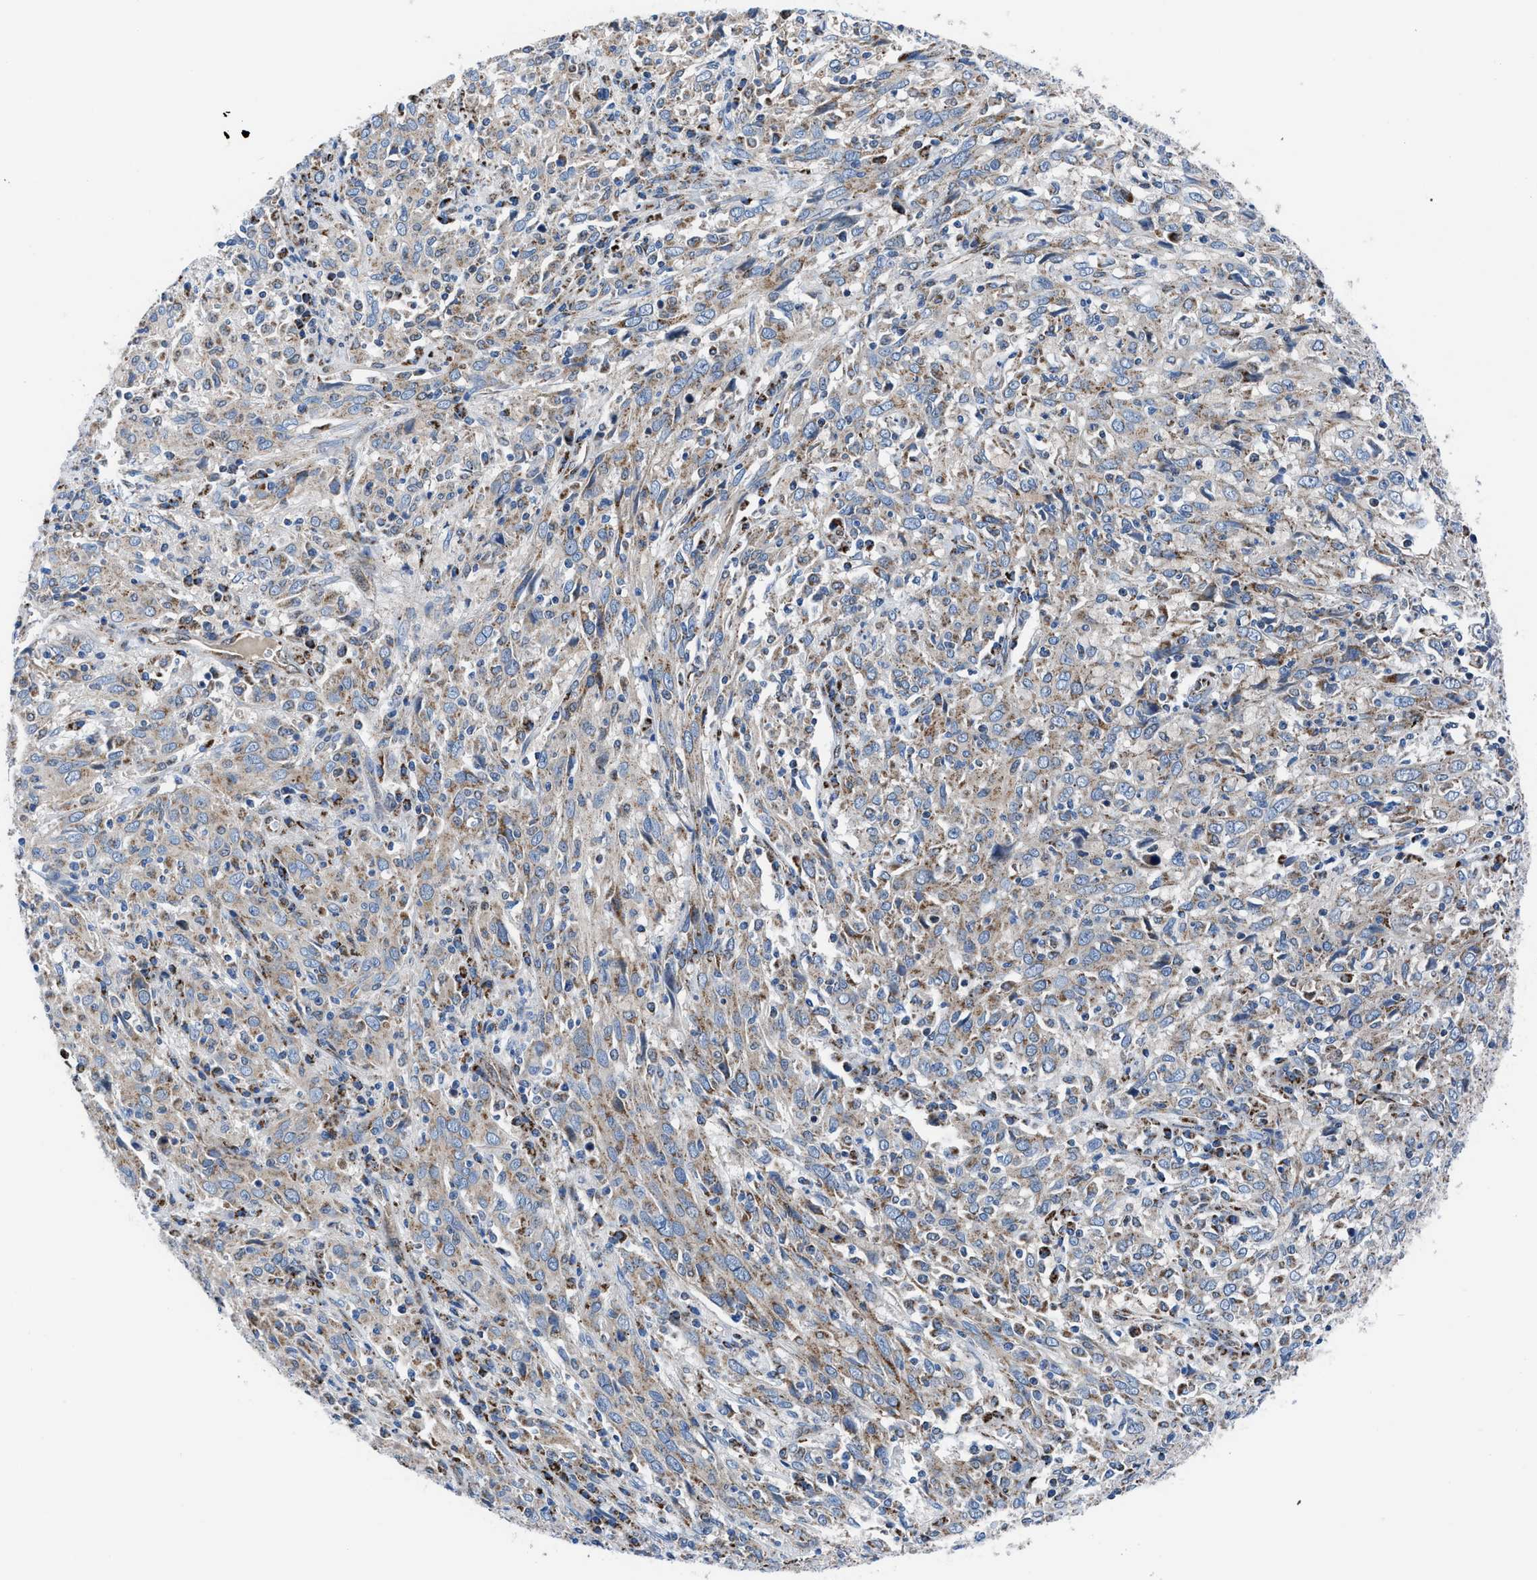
{"staining": {"intensity": "moderate", "quantity": "25%-75%", "location": "cytoplasmic/membranous"}, "tissue": "cervical cancer", "cell_type": "Tumor cells", "image_type": "cancer", "snomed": [{"axis": "morphology", "description": "Squamous cell carcinoma, NOS"}, {"axis": "topography", "description": "Cervix"}], "caption": "IHC of human cervical cancer reveals medium levels of moderate cytoplasmic/membranous positivity in about 25%-75% of tumor cells.", "gene": "LMO2", "patient": {"sex": "female", "age": 46}}